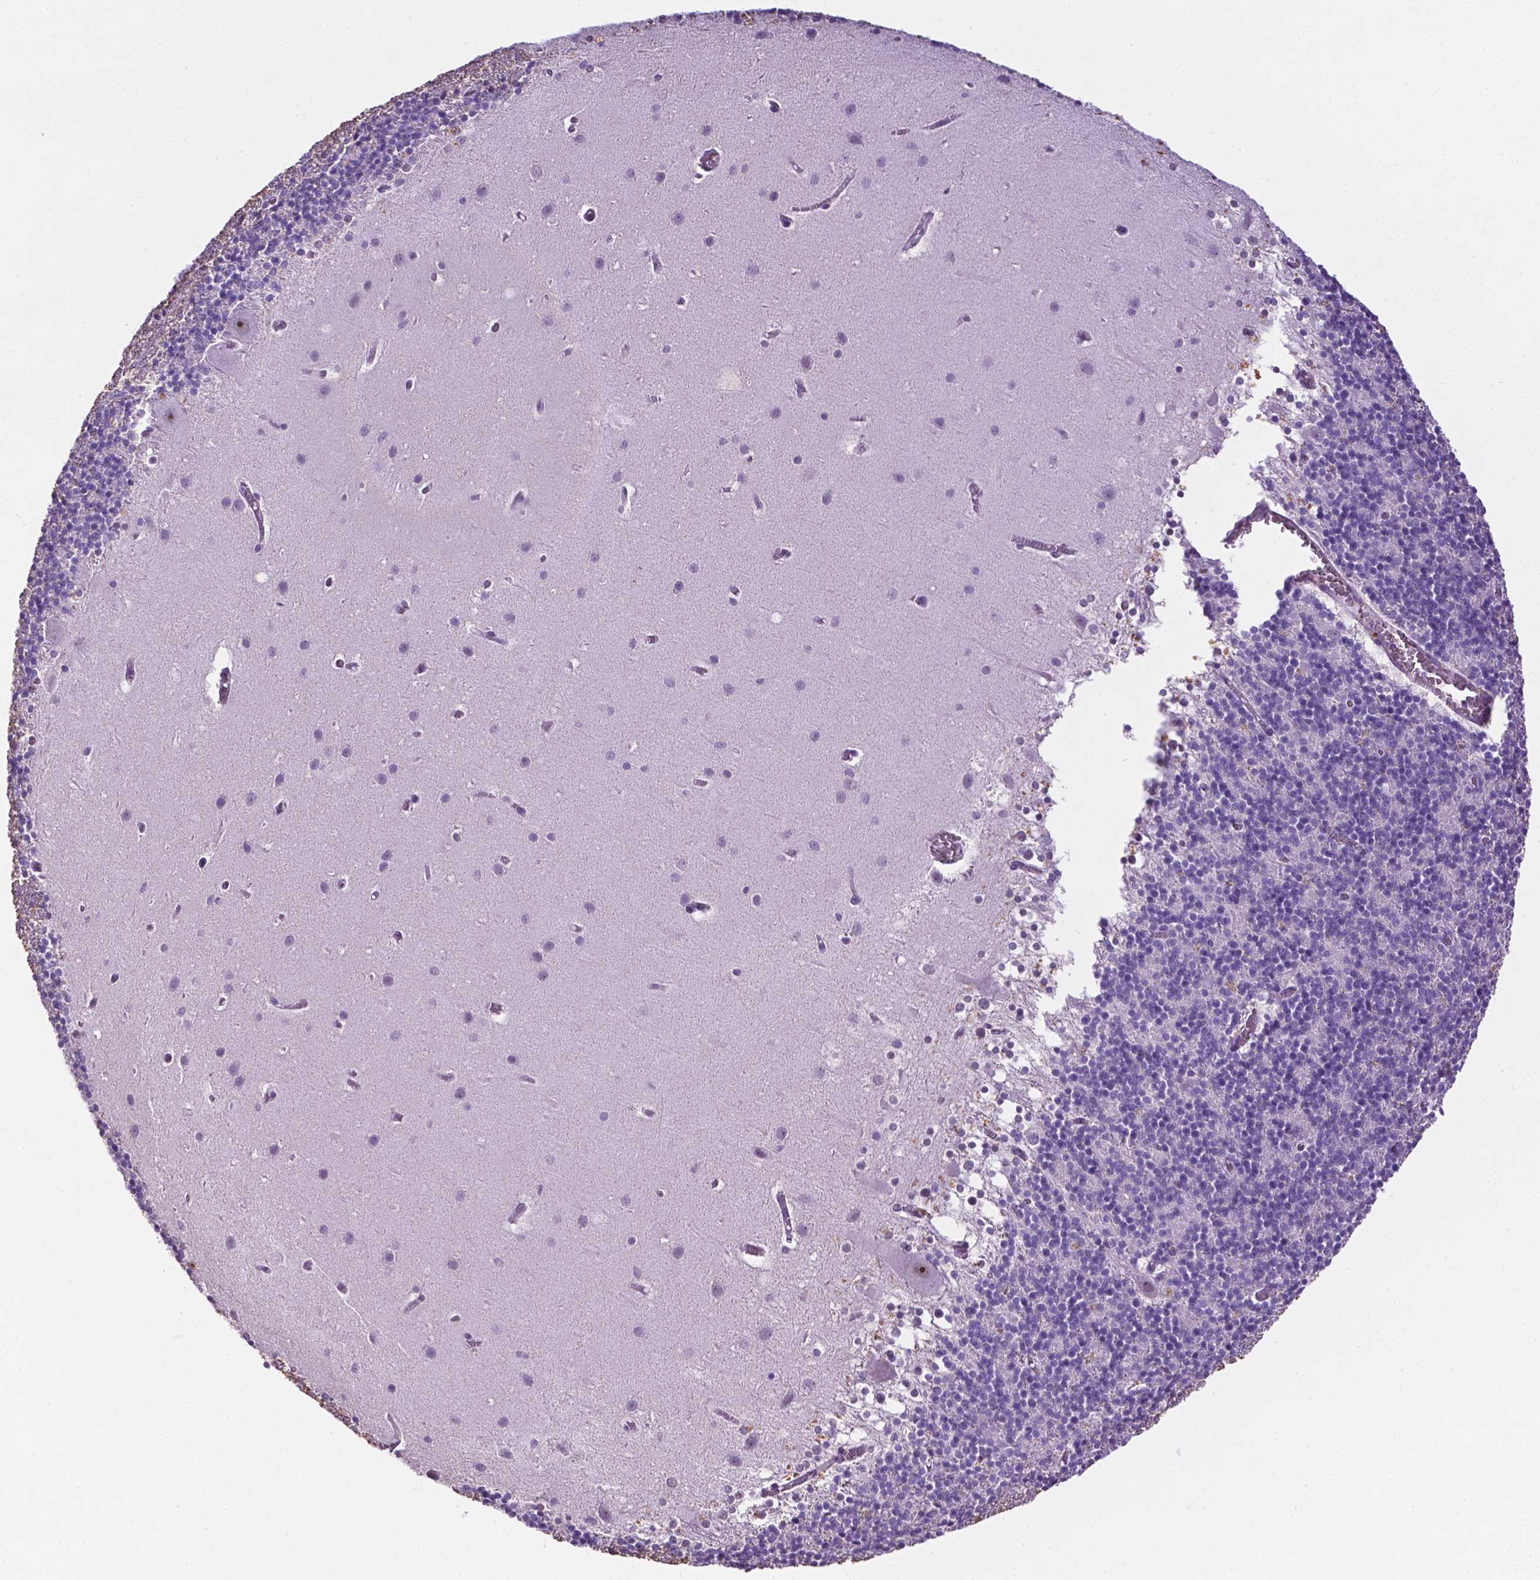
{"staining": {"intensity": "negative", "quantity": "none", "location": "none"}, "tissue": "cerebellum", "cell_type": "Cells in granular layer", "image_type": "normal", "snomed": [{"axis": "morphology", "description": "Normal tissue, NOS"}, {"axis": "topography", "description": "Cerebellum"}], "caption": "Immunohistochemical staining of unremarkable human cerebellum displays no significant staining in cells in granular layer. The staining is performed using DAB brown chromogen with nuclei counter-stained in using hematoxylin.", "gene": "C18orf21", "patient": {"sex": "male", "age": 70}}